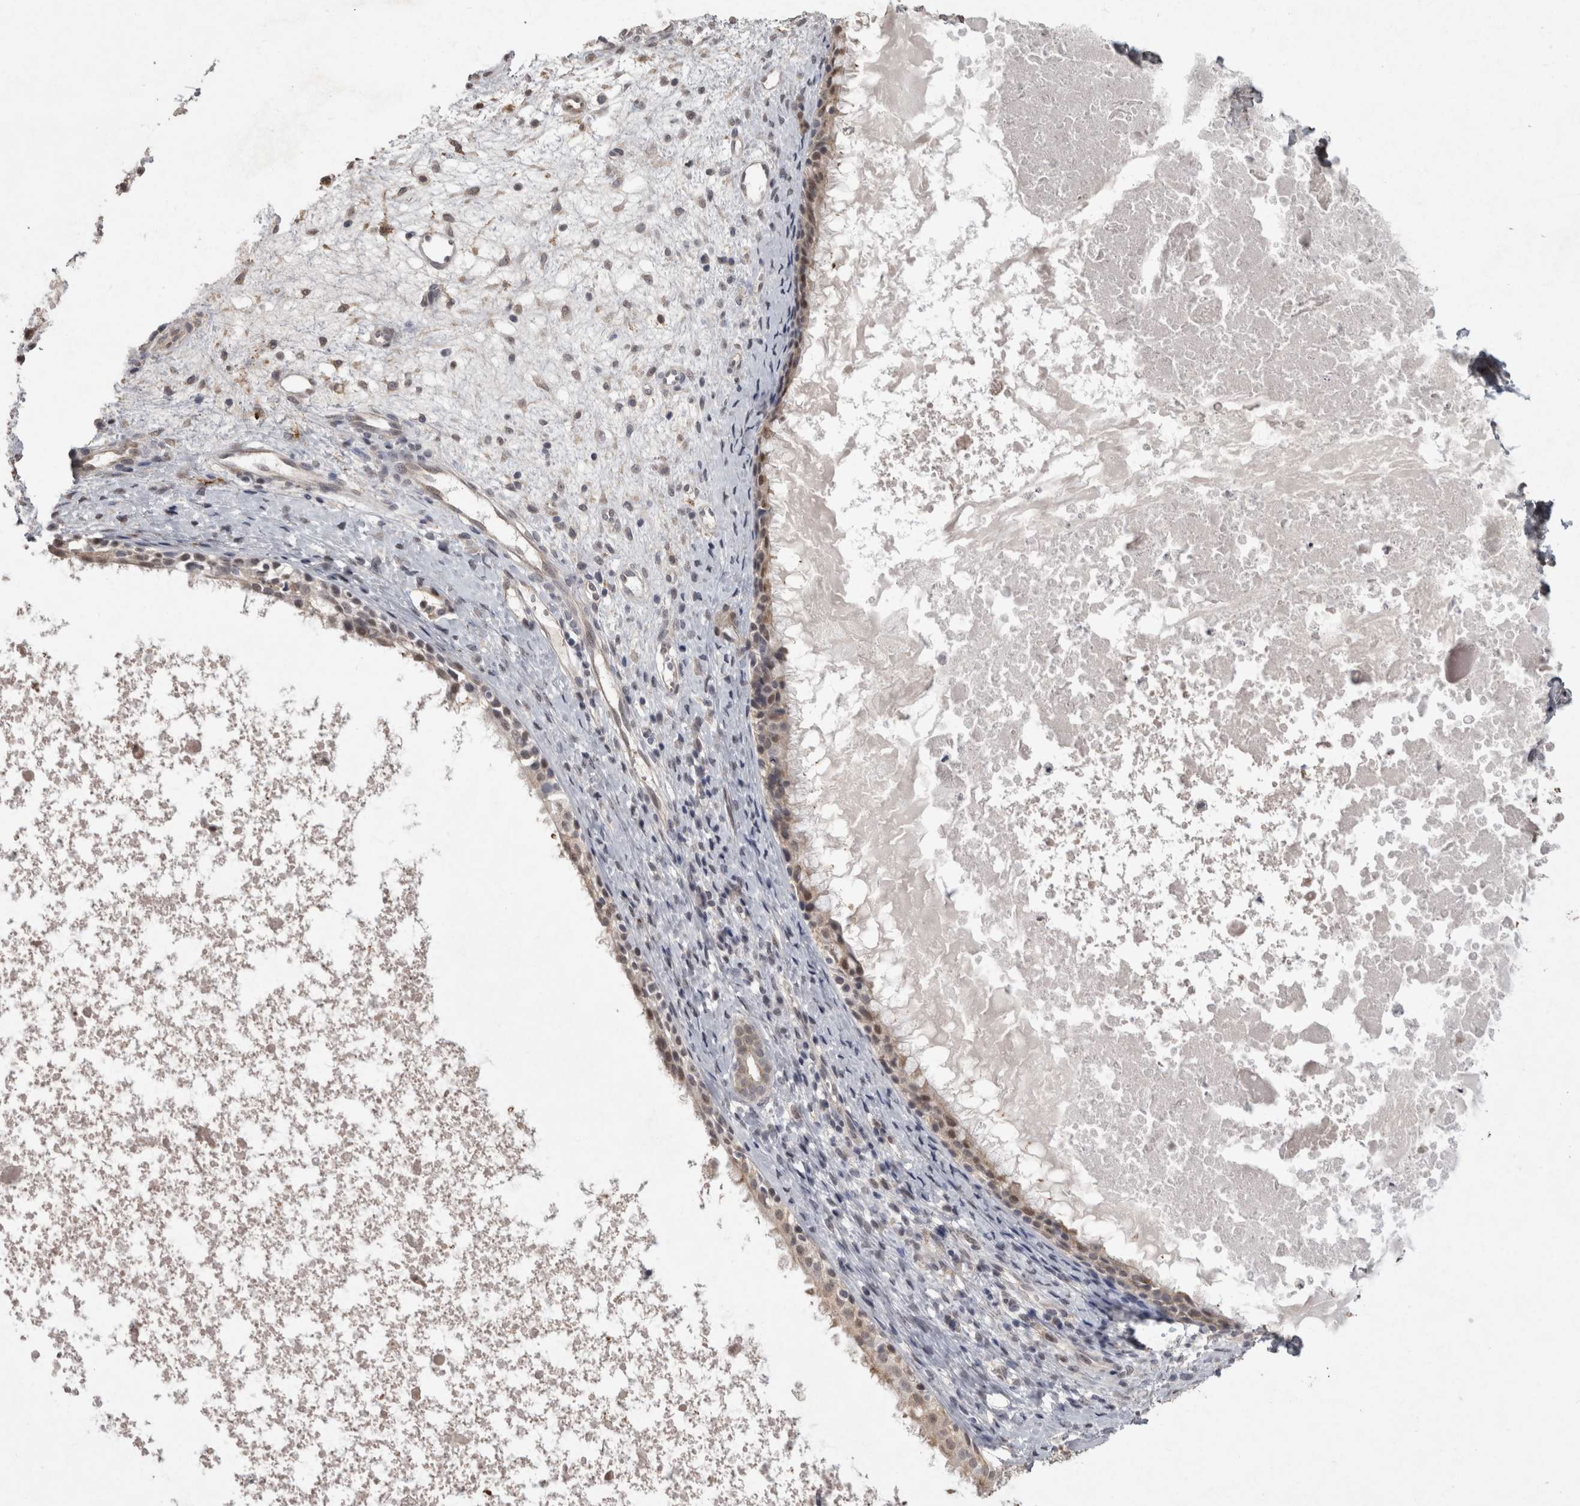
{"staining": {"intensity": "moderate", "quantity": "25%-75%", "location": "nuclear"}, "tissue": "nasopharynx", "cell_type": "Respiratory epithelial cells", "image_type": "normal", "snomed": [{"axis": "morphology", "description": "Normal tissue, NOS"}, {"axis": "topography", "description": "Nasopharynx"}], "caption": "Nasopharynx stained with IHC displays moderate nuclear expression in about 25%-75% of respiratory epithelial cells.", "gene": "MEP1A", "patient": {"sex": "male", "age": 22}}